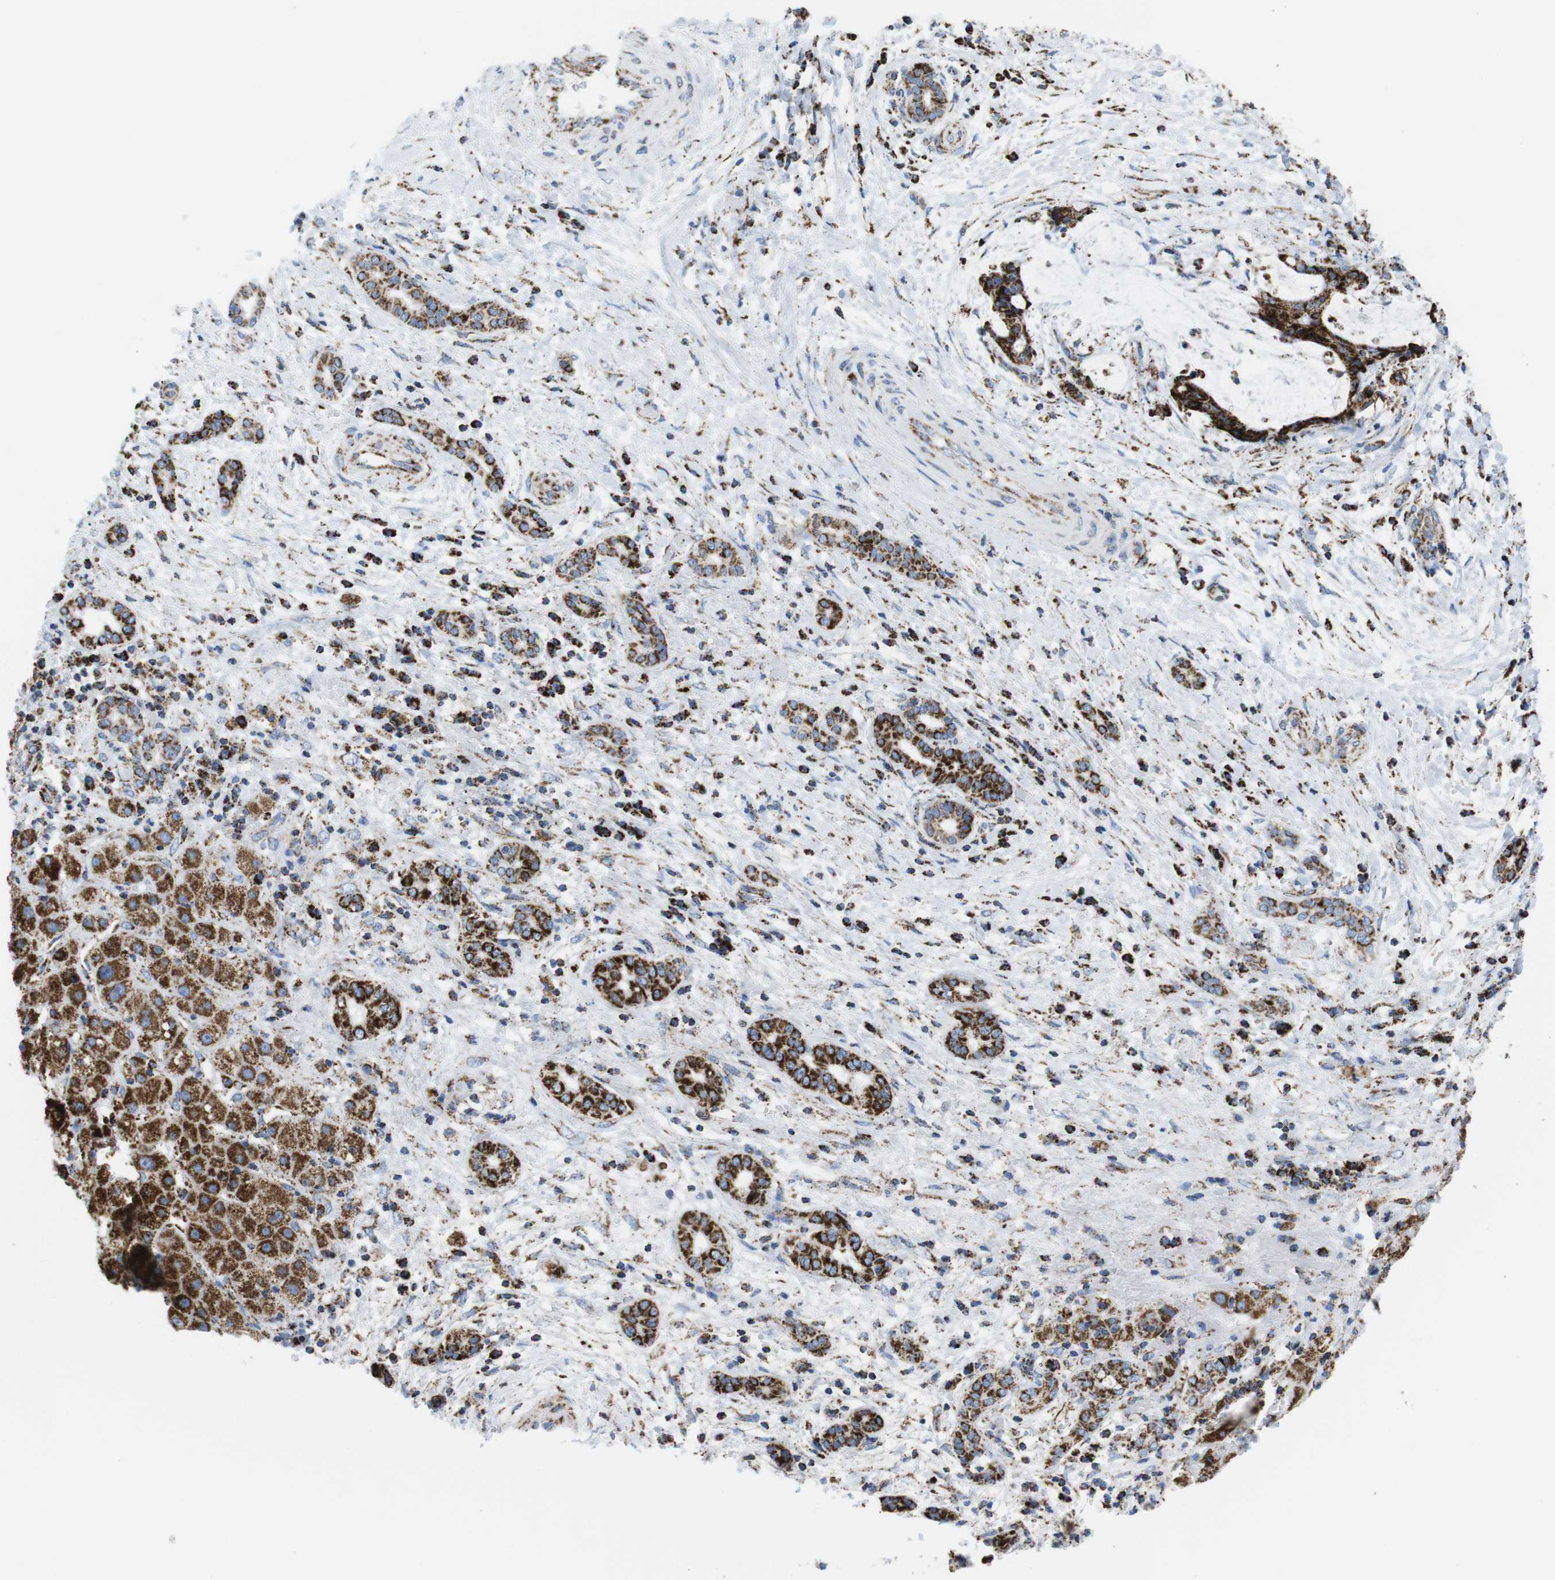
{"staining": {"intensity": "strong", "quantity": ">75%", "location": "cytoplasmic/membranous"}, "tissue": "liver cancer", "cell_type": "Tumor cells", "image_type": "cancer", "snomed": [{"axis": "morphology", "description": "Cholangiocarcinoma"}, {"axis": "topography", "description": "Liver"}], "caption": "IHC photomicrograph of neoplastic tissue: liver cancer stained using IHC demonstrates high levels of strong protein expression localized specifically in the cytoplasmic/membranous of tumor cells, appearing as a cytoplasmic/membranous brown color.", "gene": "ATP5PO", "patient": {"sex": "female", "age": 73}}